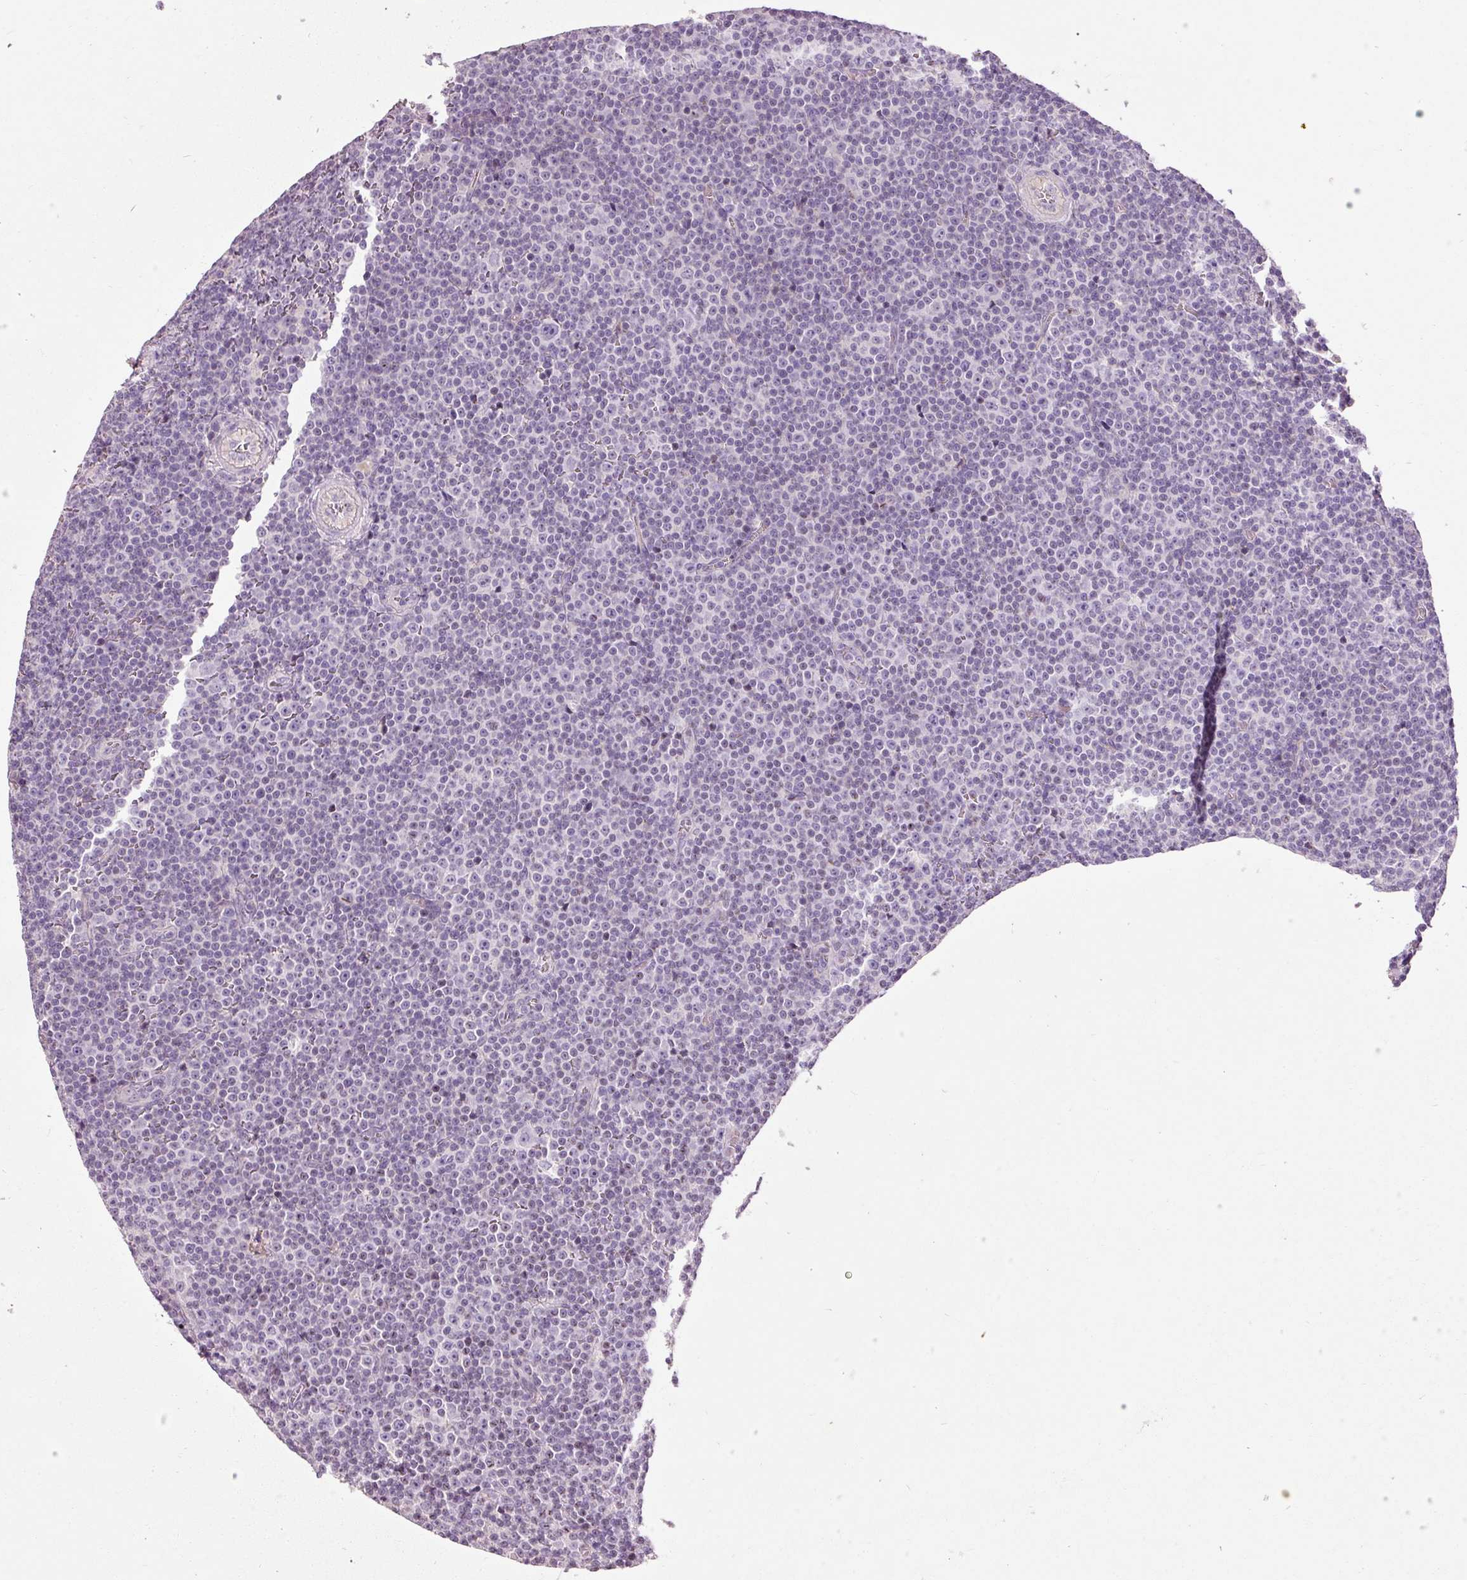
{"staining": {"intensity": "negative", "quantity": "none", "location": "none"}, "tissue": "lymphoma", "cell_type": "Tumor cells", "image_type": "cancer", "snomed": [{"axis": "morphology", "description": "Malignant lymphoma, non-Hodgkin's type, Low grade"}, {"axis": "topography", "description": "Lymph node"}], "caption": "This is a histopathology image of immunohistochemistry staining of low-grade malignant lymphoma, non-Hodgkin's type, which shows no staining in tumor cells. The staining was performed using DAB to visualize the protein expression in brown, while the nuclei were stained in blue with hematoxylin (Magnification: 20x).", "gene": "MUC5AC", "patient": {"sex": "female", "age": 67}}